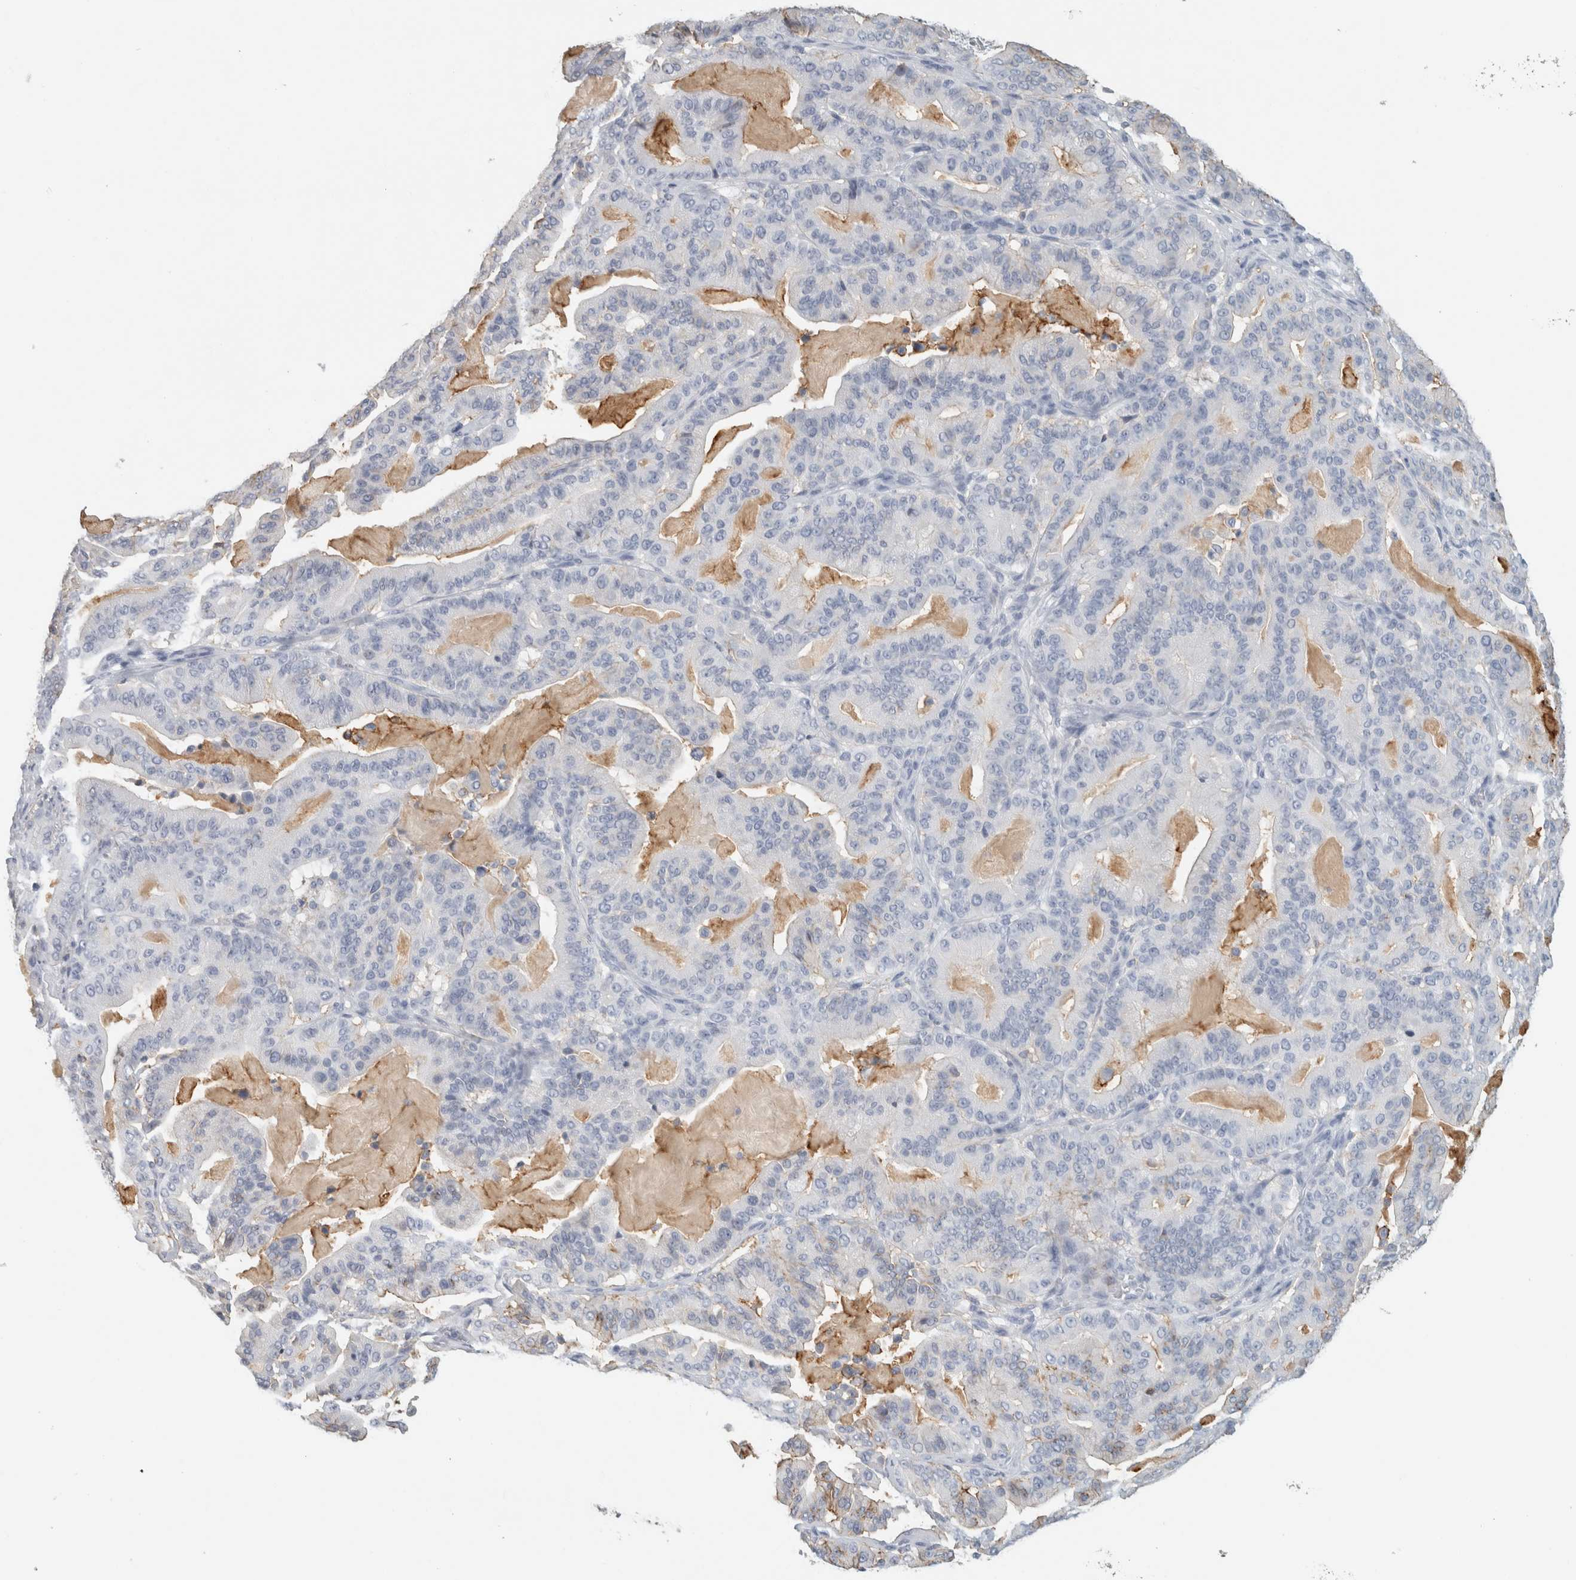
{"staining": {"intensity": "negative", "quantity": "none", "location": "none"}, "tissue": "pancreatic cancer", "cell_type": "Tumor cells", "image_type": "cancer", "snomed": [{"axis": "morphology", "description": "Adenocarcinoma, NOS"}, {"axis": "topography", "description": "Pancreas"}], "caption": "This is a image of immunohistochemistry (IHC) staining of pancreatic cancer (adenocarcinoma), which shows no positivity in tumor cells.", "gene": "TSPAN8", "patient": {"sex": "male", "age": 63}}